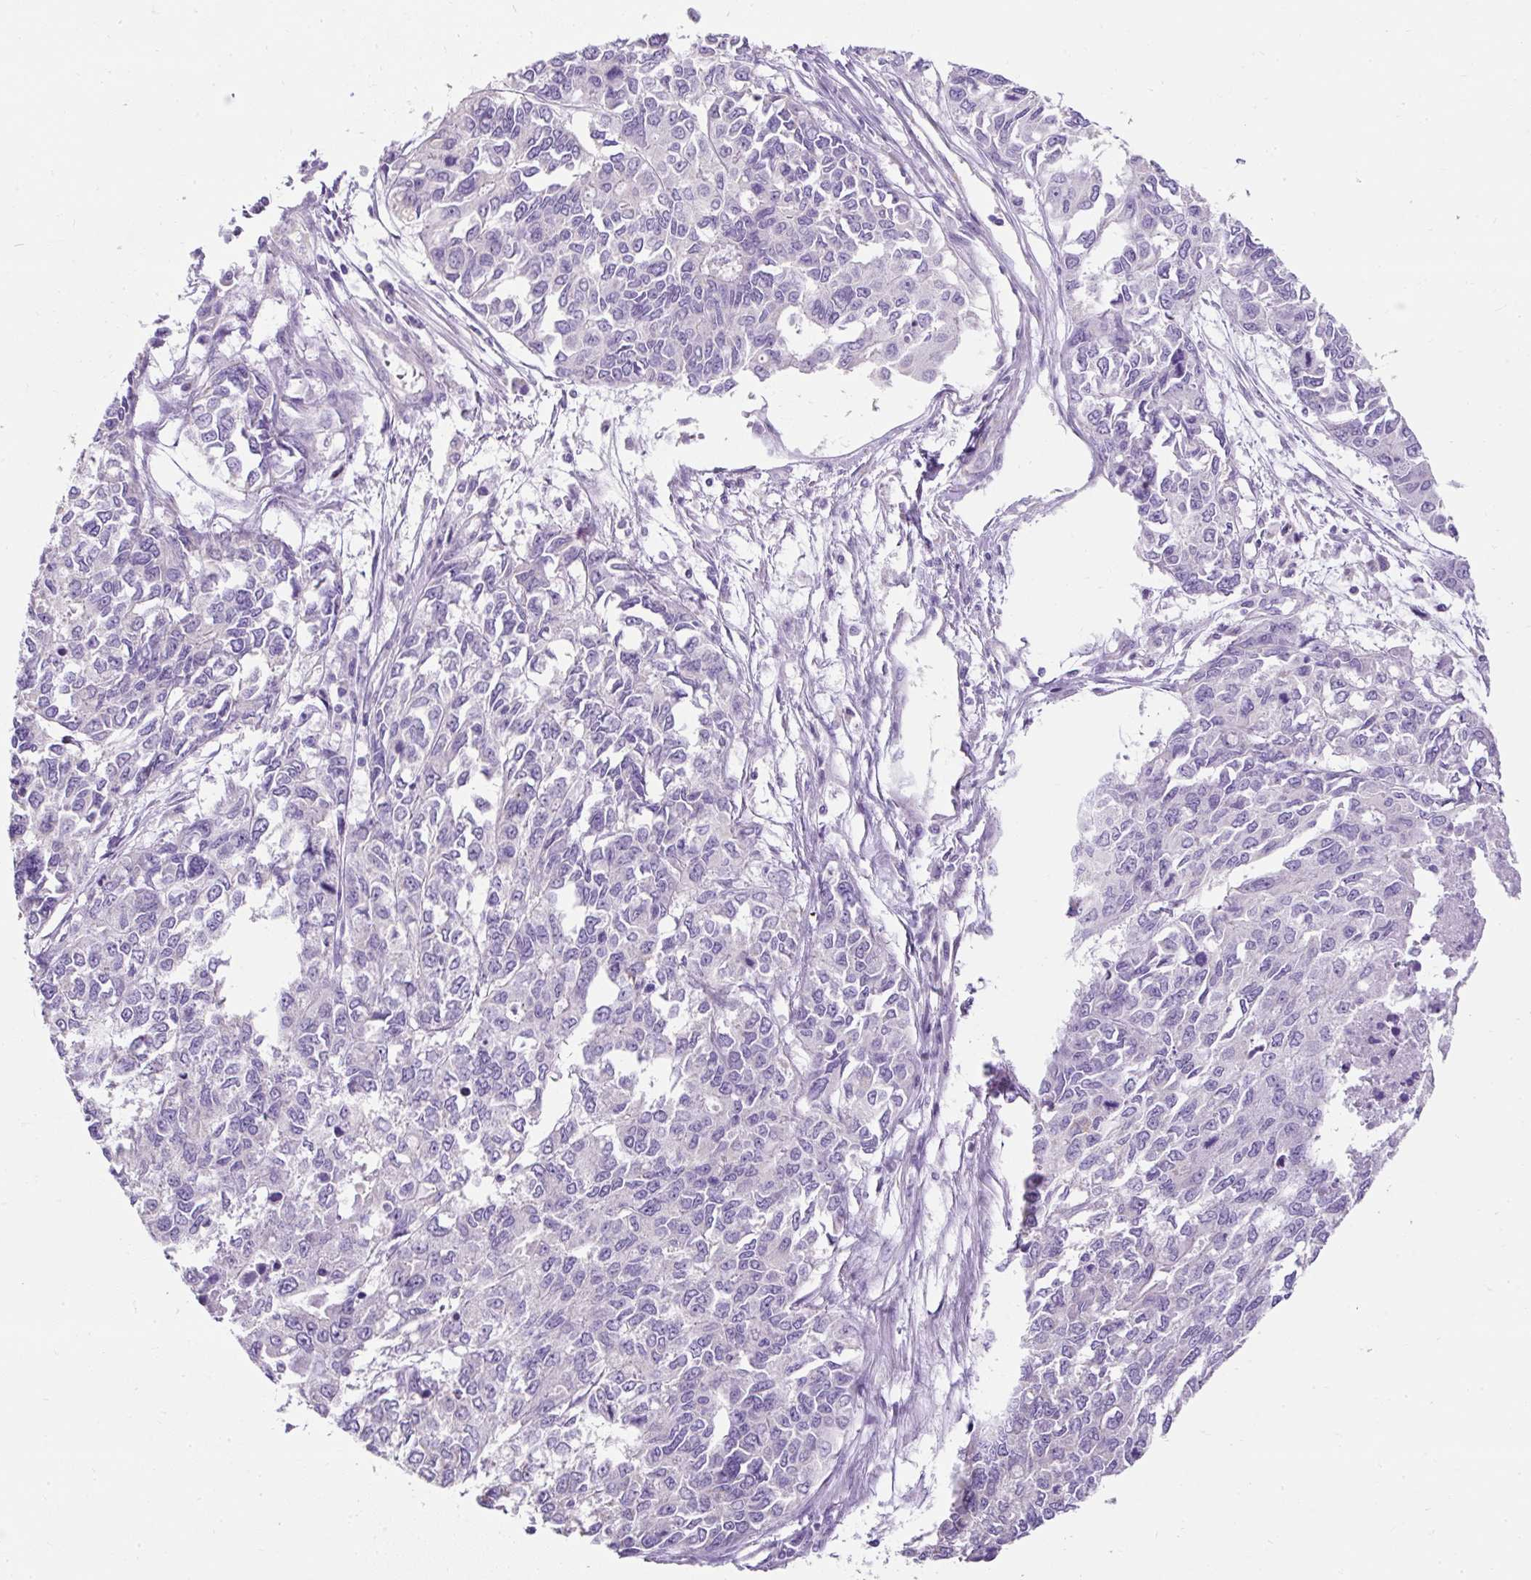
{"staining": {"intensity": "negative", "quantity": "none", "location": "none"}, "tissue": "endometrial cancer", "cell_type": "Tumor cells", "image_type": "cancer", "snomed": [{"axis": "morphology", "description": "Adenocarcinoma, NOS"}, {"axis": "topography", "description": "Uterus"}], "caption": "Tumor cells are negative for brown protein staining in endometrial cancer (adenocarcinoma). The staining was performed using DAB (3,3'-diaminobenzidine) to visualize the protein expression in brown, while the nuclei were stained in blue with hematoxylin (Magnification: 20x).", "gene": "C2CD4C", "patient": {"sex": "female", "age": 79}}